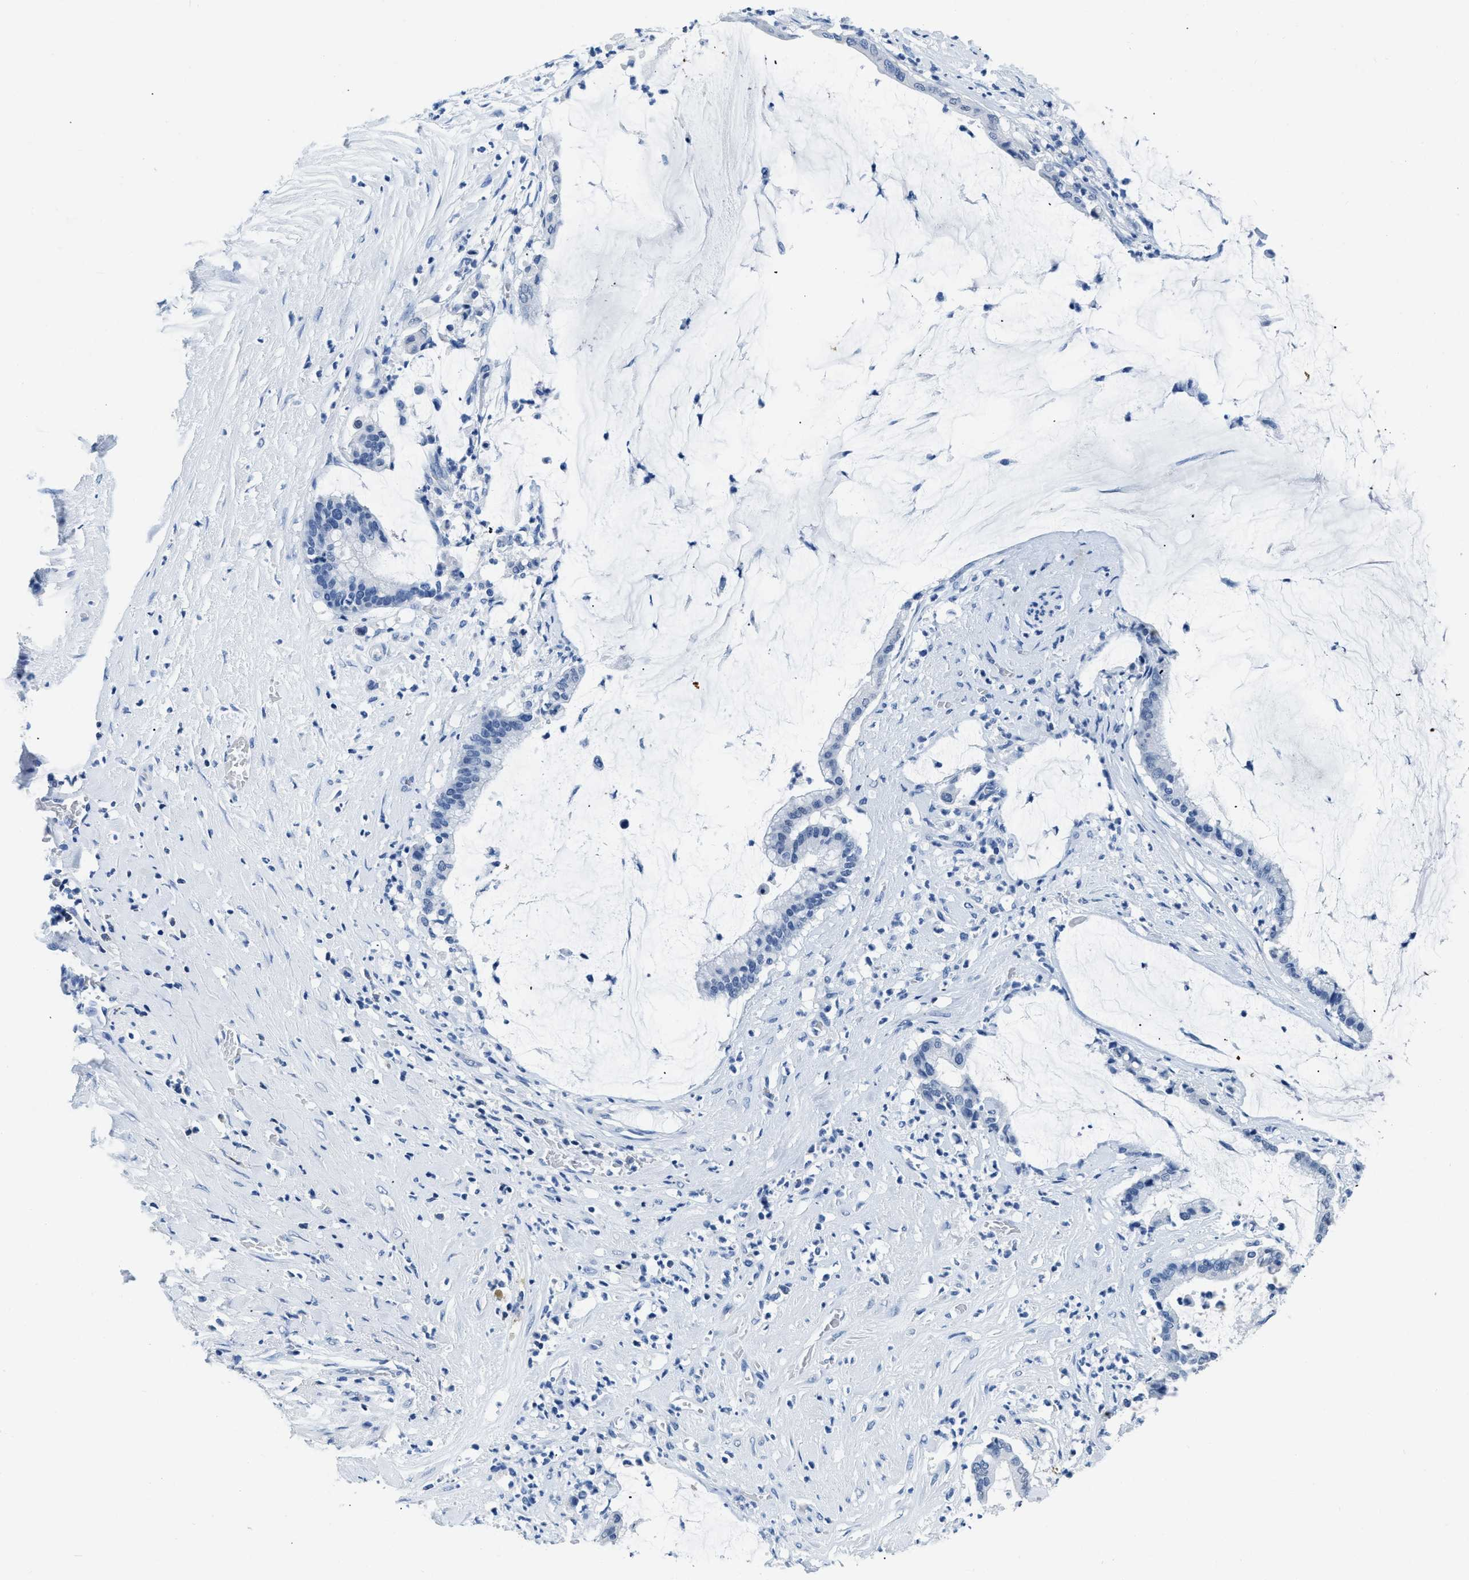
{"staining": {"intensity": "negative", "quantity": "none", "location": "none"}, "tissue": "pancreatic cancer", "cell_type": "Tumor cells", "image_type": "cancer", "snomed": [{"axis": "morphology", "description": "Adenocarcinoma, NOS"}, {"axis": "topography", "description": "Pancreas"}], "caption": "Human pancreatic cancer stained for a protein using IHC displays no staining in tumor cells.", "gene": "NFATC2", "patient": {"sex": "male", "age": 41}}